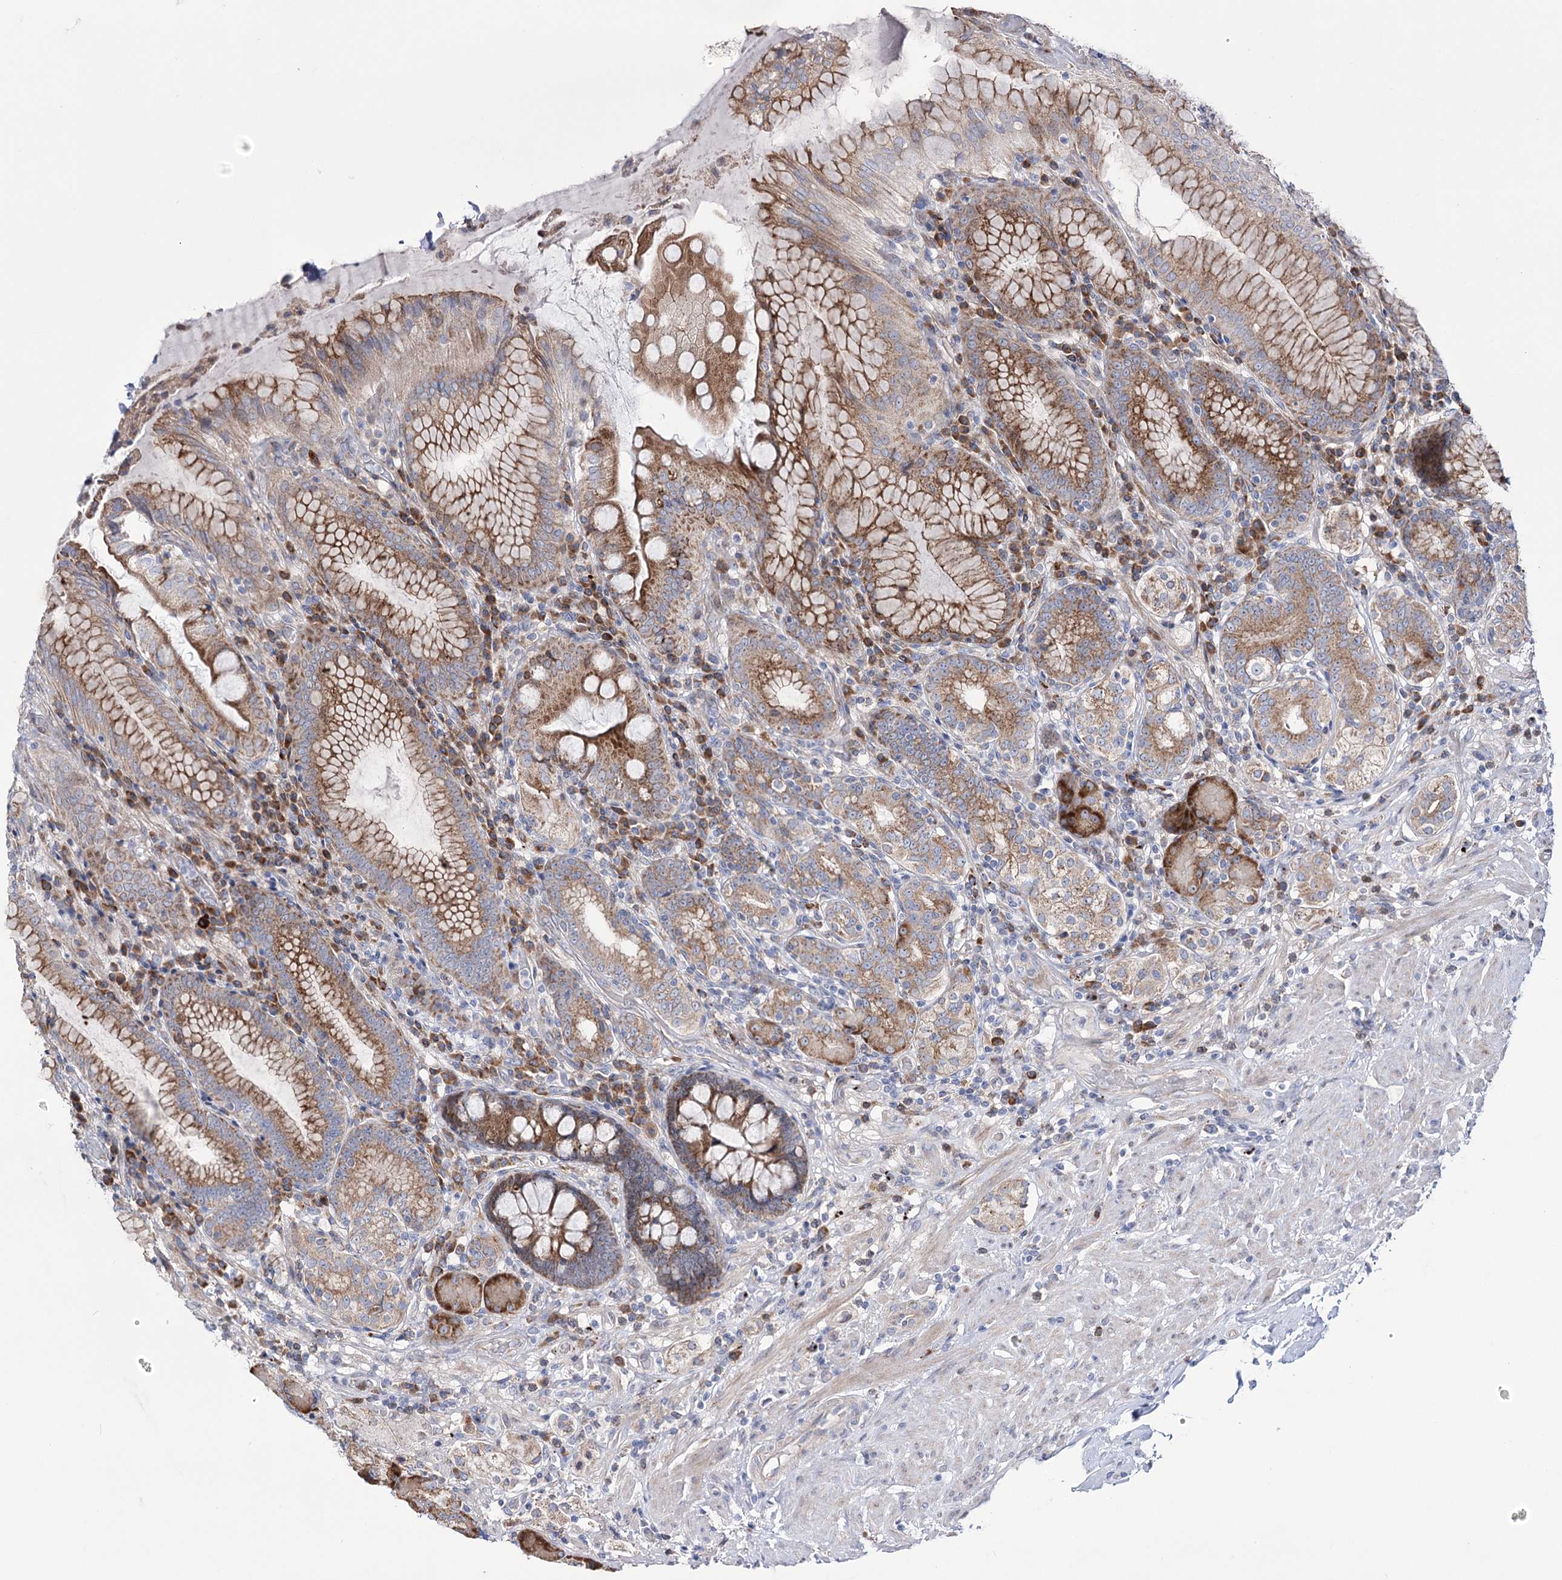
{"staining": {"intensity": "moderate", "quantity": ">75%", "location": "cytoplasmic/membranous"}, "tissue": "stomach", "cell_type": "Glandular cells", "image_type": "normal", "snomed": [{"axis": "morphology", "description": "Normal tissue, NOS"}, {"axis": "topography", "description": "Stomach, upper"}, {"axis": "topography", "description": "Stomach, lower"}], "caption": "Protein analysis of unremarkable stomach shows moderate cytoplasmic/membranous expression in about >75% of glandular cells.", "gene": "METTL5", "patient": {"sex": "female", "age": 76}}